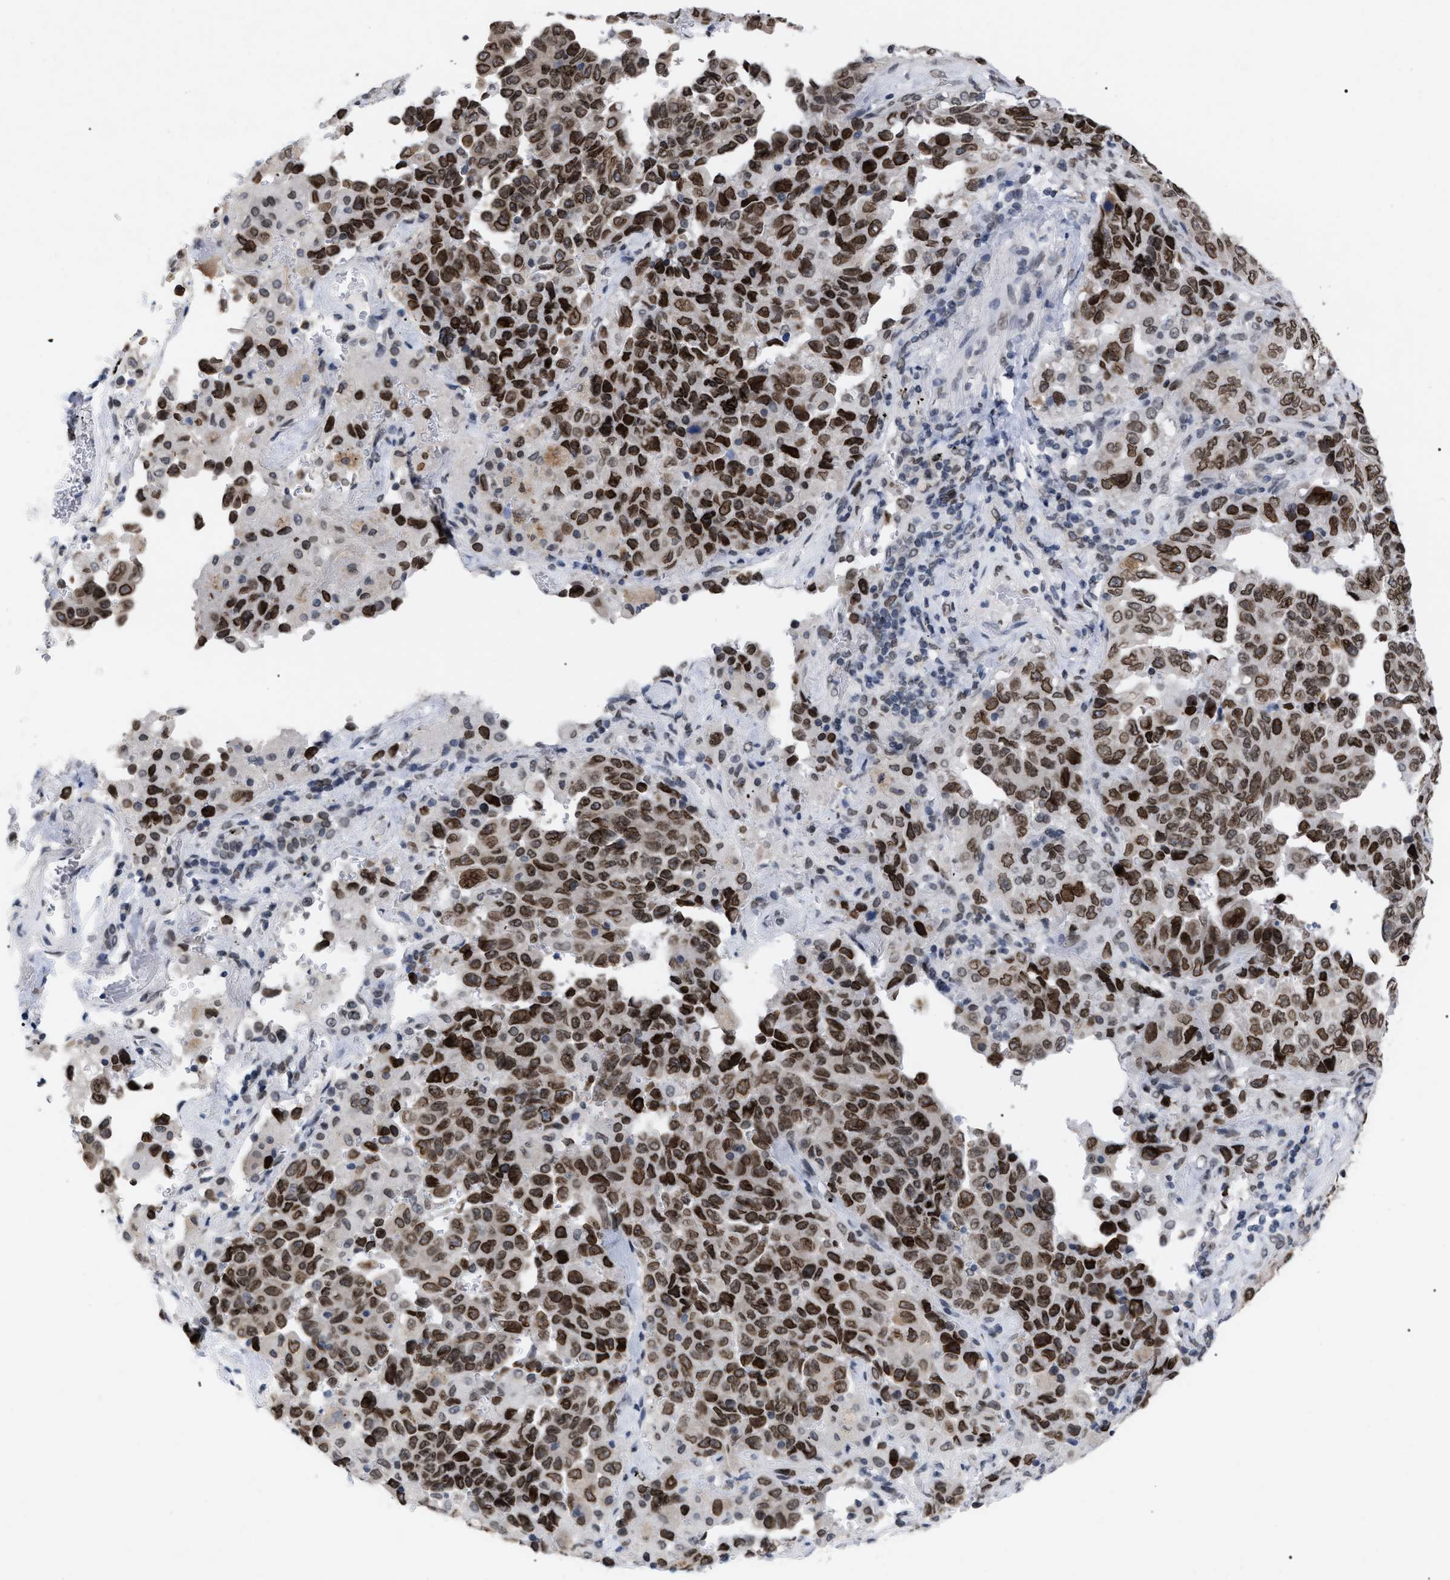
{"staining": {"intensity": "strong", "quantity": ">75%", "location": "cytoplasmic/membranous,nuclear"}, "tissue": "lung cancer", "cell_type": "Tumor cells", "image_type": "cancer", "snomed": [{"axis": "morphology", "description": "Adenocarcinoma, NOS"}, {"axis": "topography", "description": "Lung"}], "caption": "An image of human lung cancer (adenocarcinoma) stained for a protein demonstrates strong cytoplasmic/membranous and nuclear brown staining in tumor cells.", "gene": "TPR", "patient": {"sex": "female", "age": 51}}